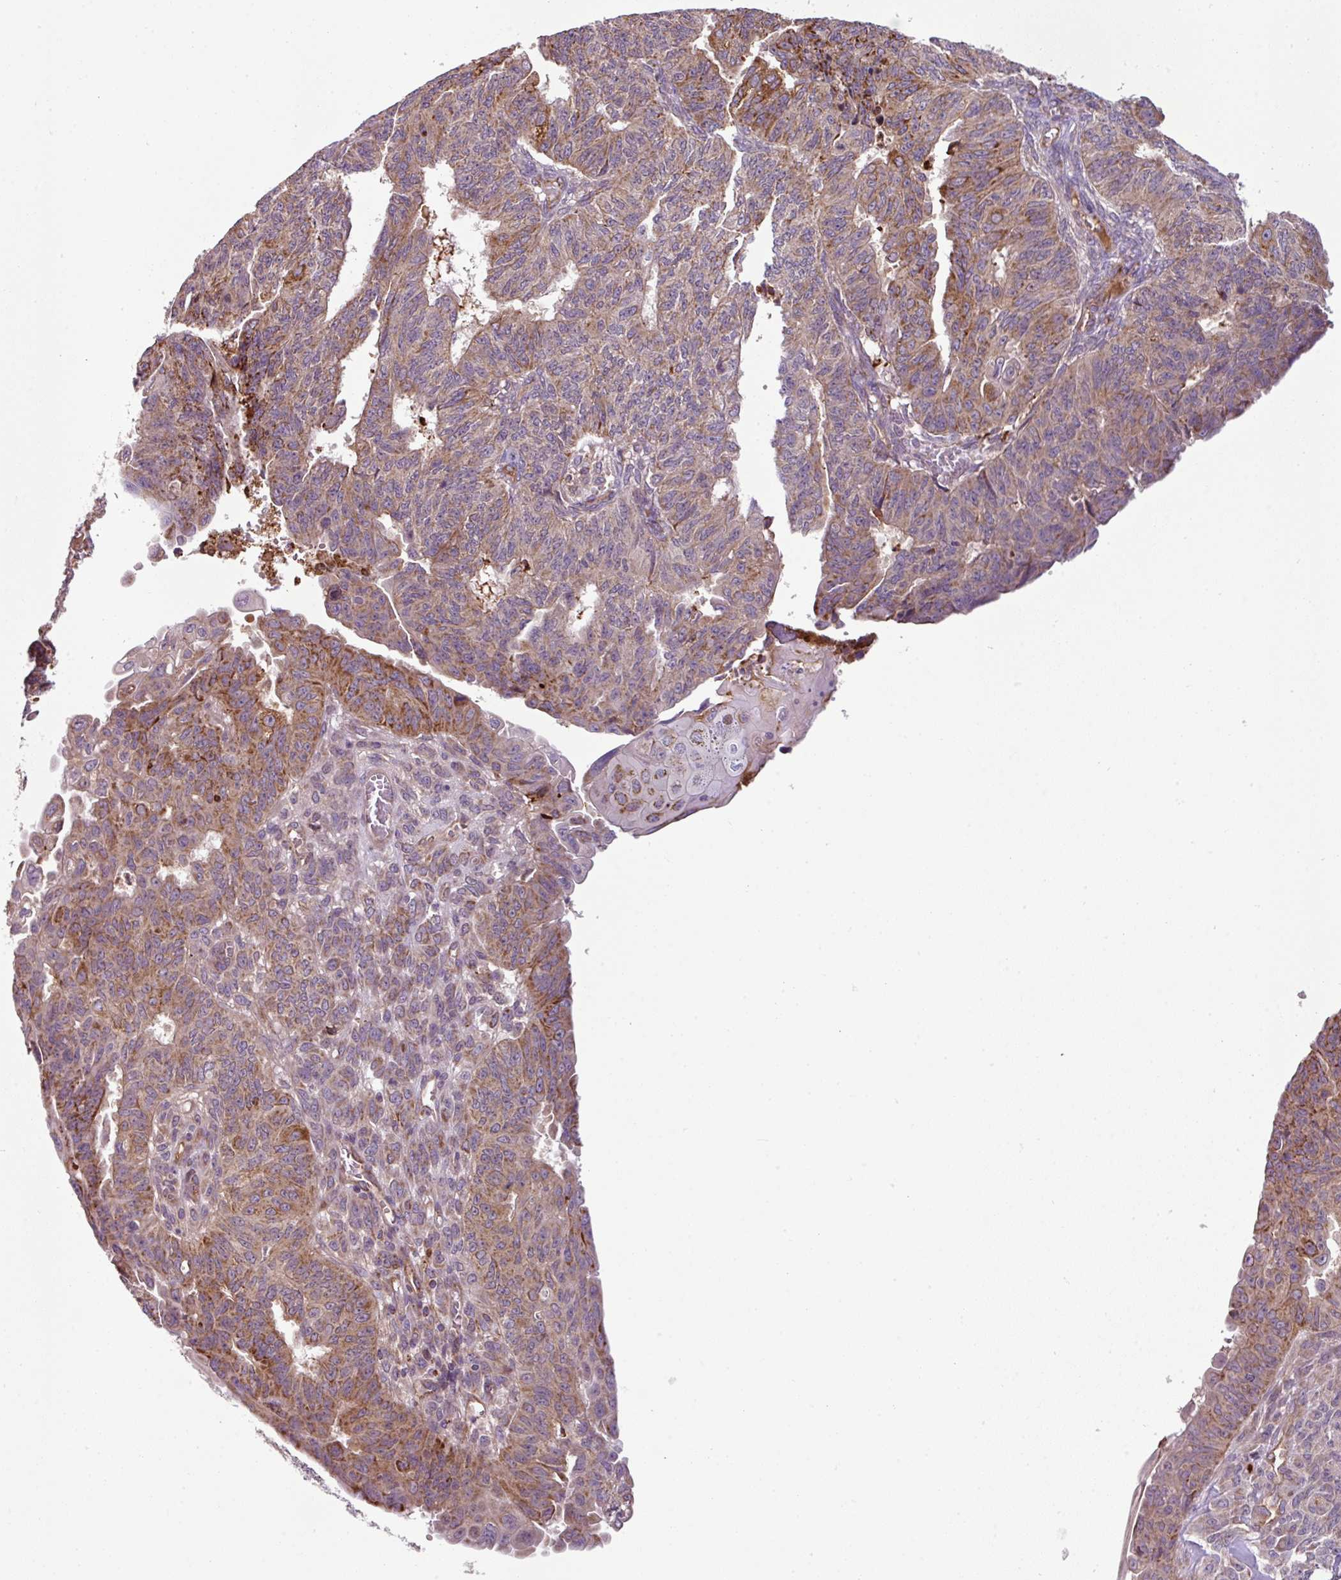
{"staining": {"intensity": "moderate", "quantity": "25%-75%", "location": "cytoplasmic/membranous"}, "tissue": "endometrial cancer", "cell_type": "Tumor cells", "image_type": "cancer", "snomed": [{"axis": "morphology", "description": "Adenocarcinoma, NOS"}, {"axis": "topography", "description": "Endometrium"}], "caption": "IHC (DAB) staining of human adenocarcinoma (endometrial) demonstrates moderate cytoplasmic/membranous protein expression in approximately 25%-75% of tumor cells. (DAB (3,3'-diaminobenzidine) = brown stain, brightfield microscopy at high magnification).", "gene": "PRELID3B", "patient": {"sex": "female", "age": 32}}